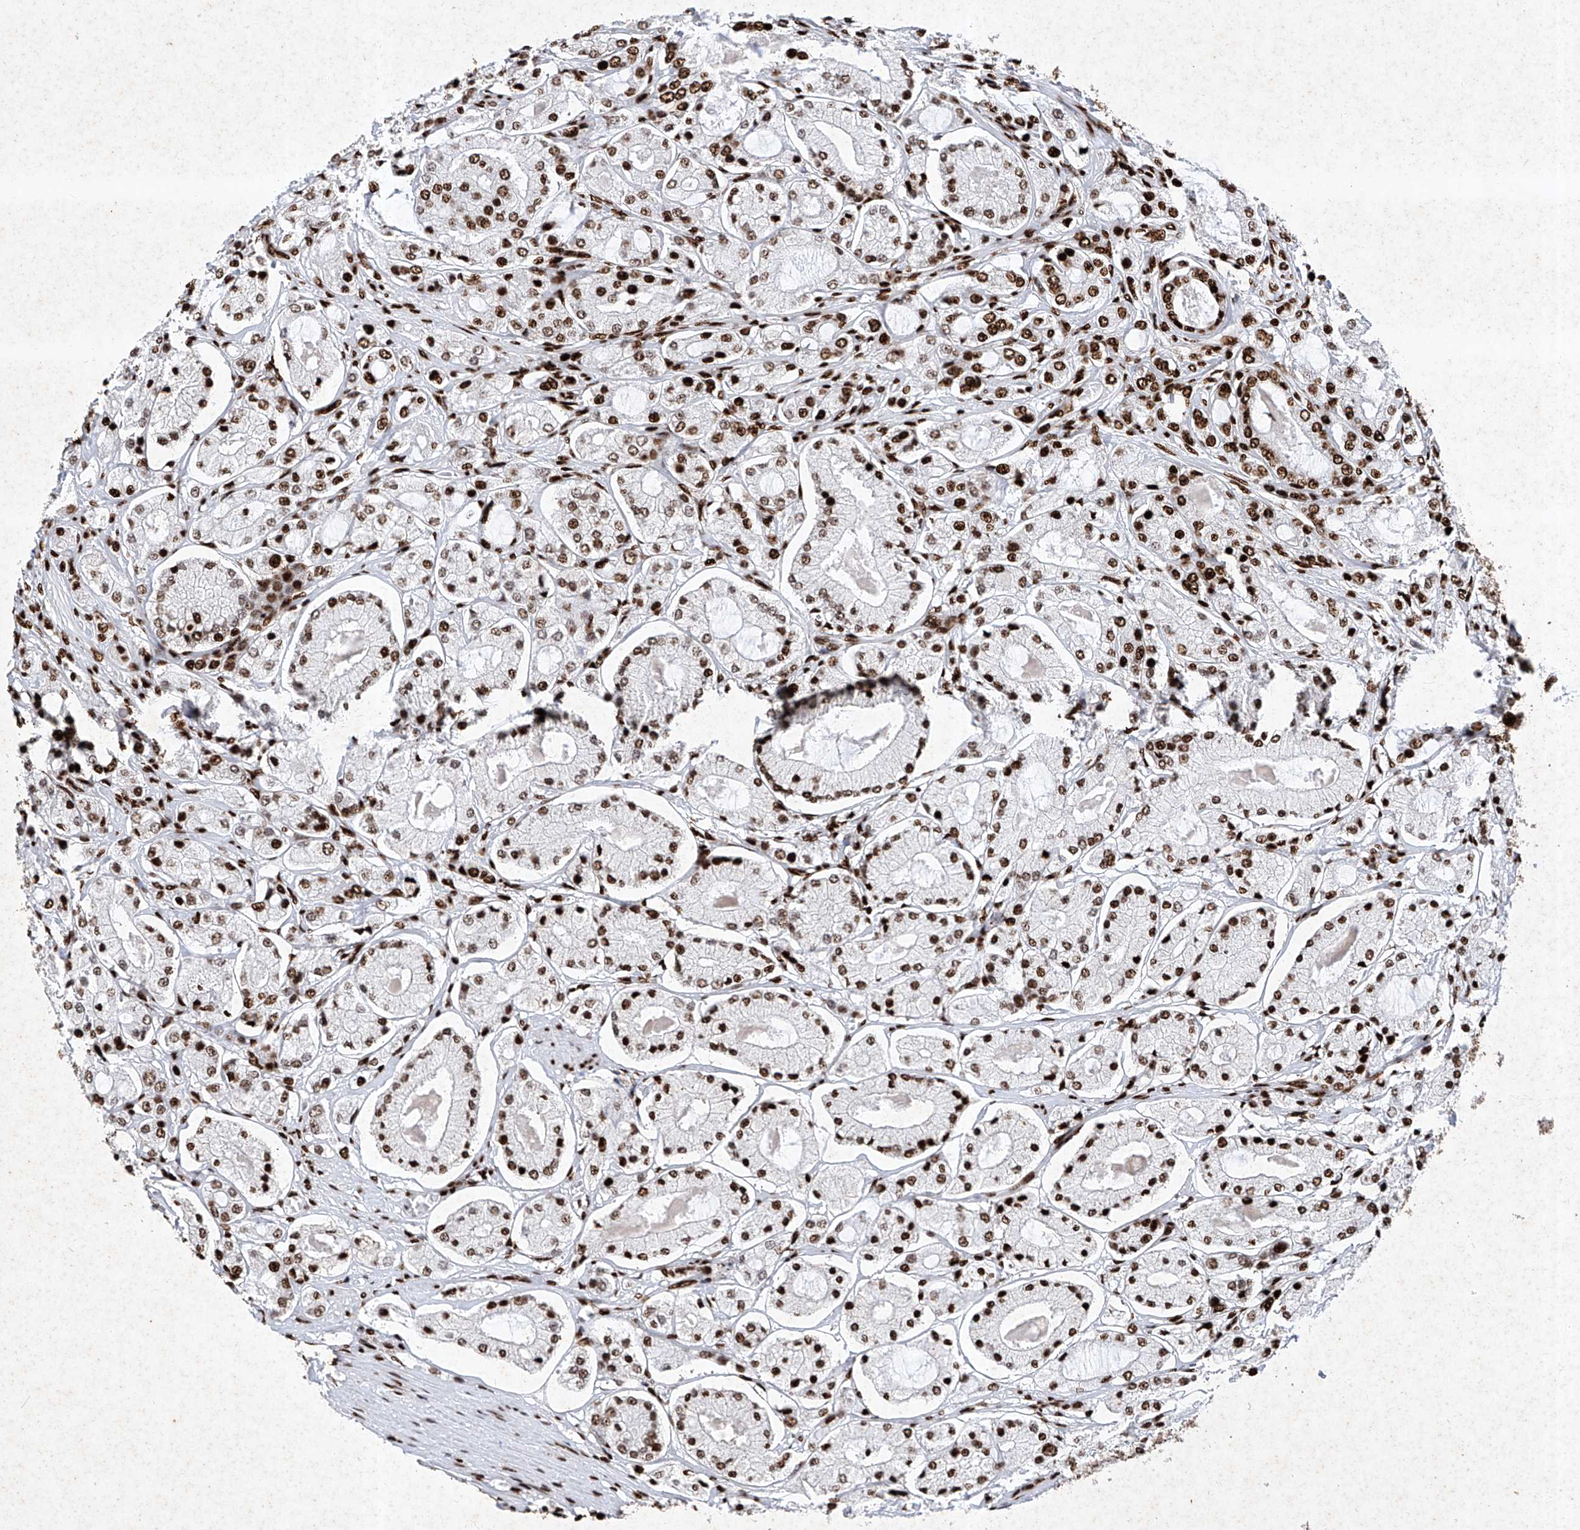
{"staining": {"intensity": "strong", "quantity": ">75%", "location": "nuclear"}, "tissue": "prostate cancer", "cell_type": "Tumor cells", "image_type": "cancer", "snomed": [{"axis": "morphology", "description": "Adenocarcinoma, High grade"}, {"axis": "topography", "description": "Prostate"}], "caption": "Tumor cells demonstrate strong nuclear expression in approximately >75% of cells in prostate cancer.", "gene": "SRSF6", "patient": {"sex": "male", "age": 65}}